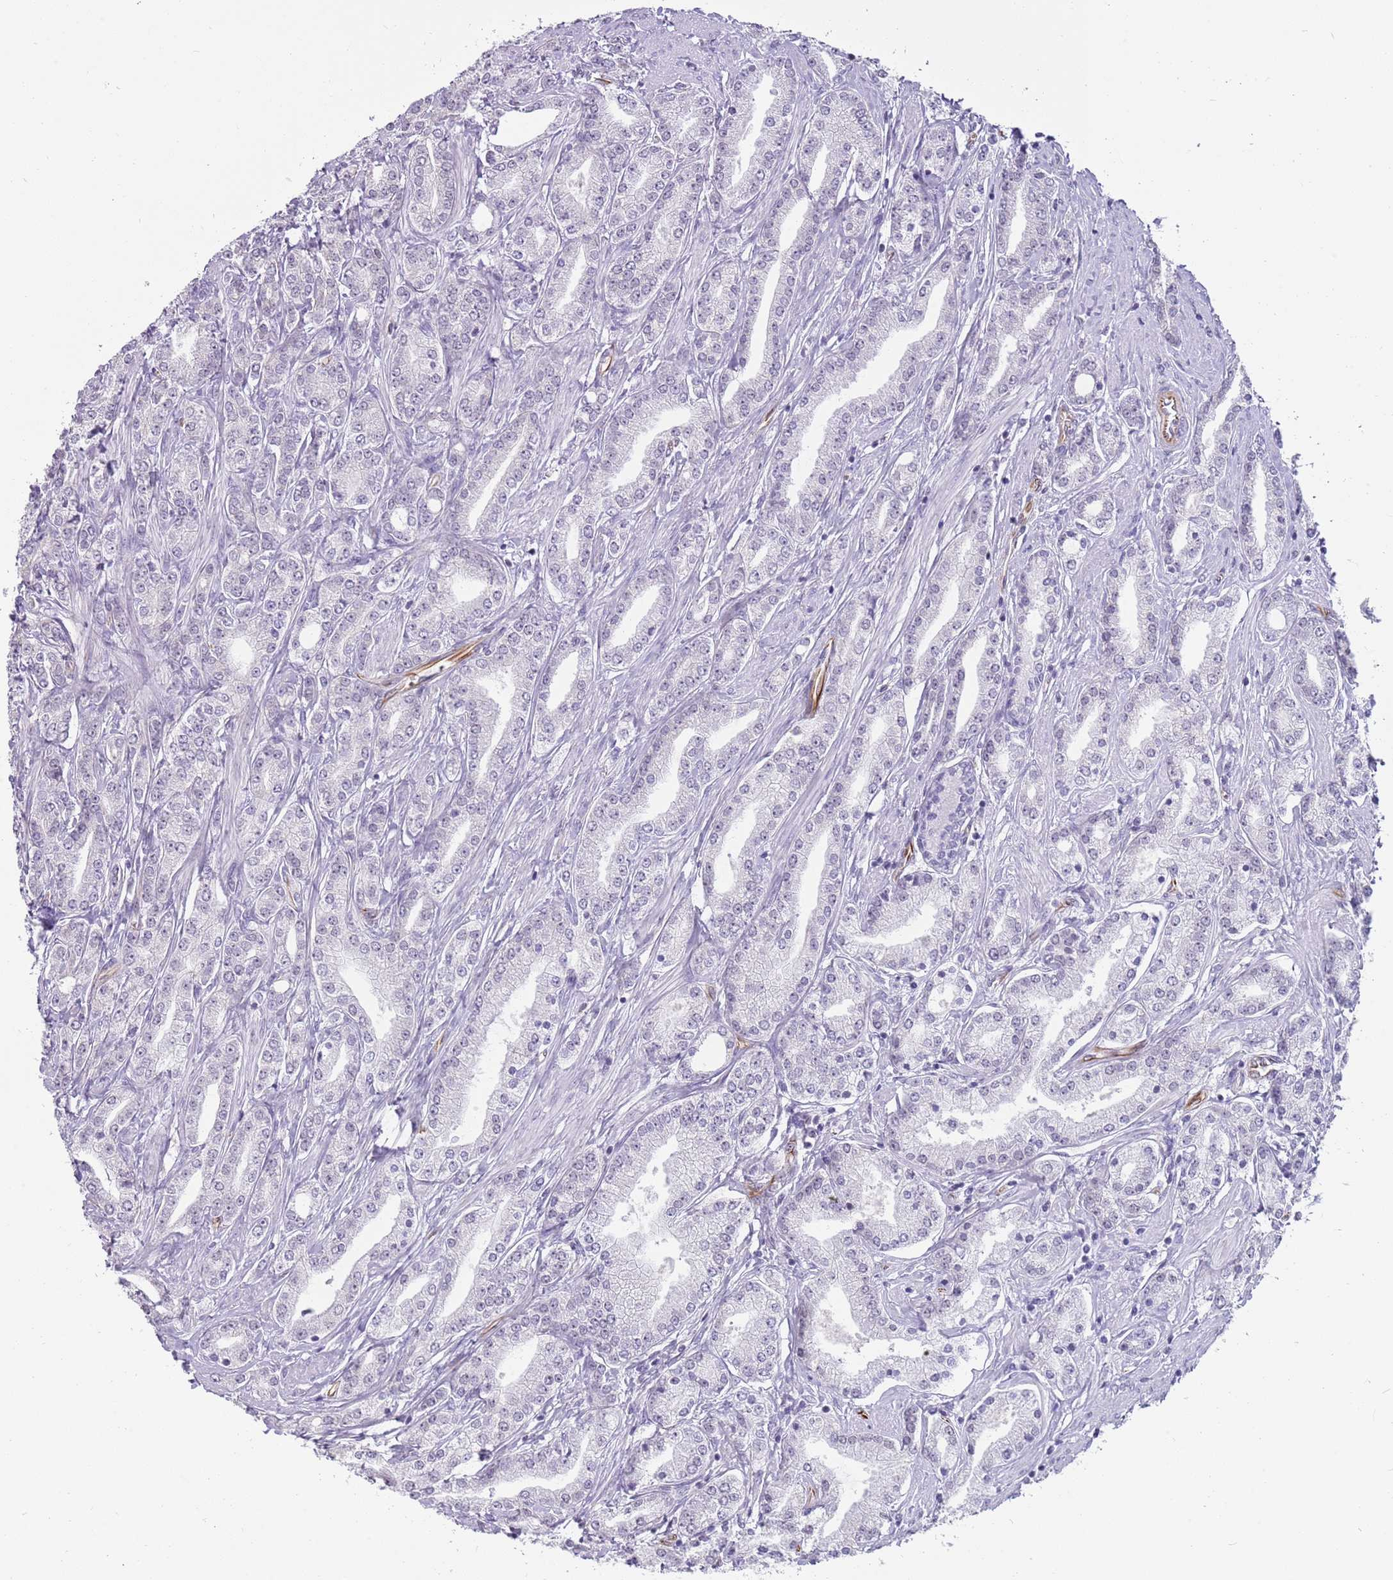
{"staining": {"intensity": "negative", "quantity": "none", "location": "none"}, "tissue": "prostate cancer", "cell_type": "Tumor cells", "image_type": "cancer", "snomed": [{"axis": "morphology", "description": "Adenocarcinoma, High grade"}, {"axis": "topography", "description": "Prostate"}], "caption": "Tumor cells show no significant protein positivity in prostate cancer.", "gene": "NBPF3", "patient": {"sex": "male", "age": 66}}